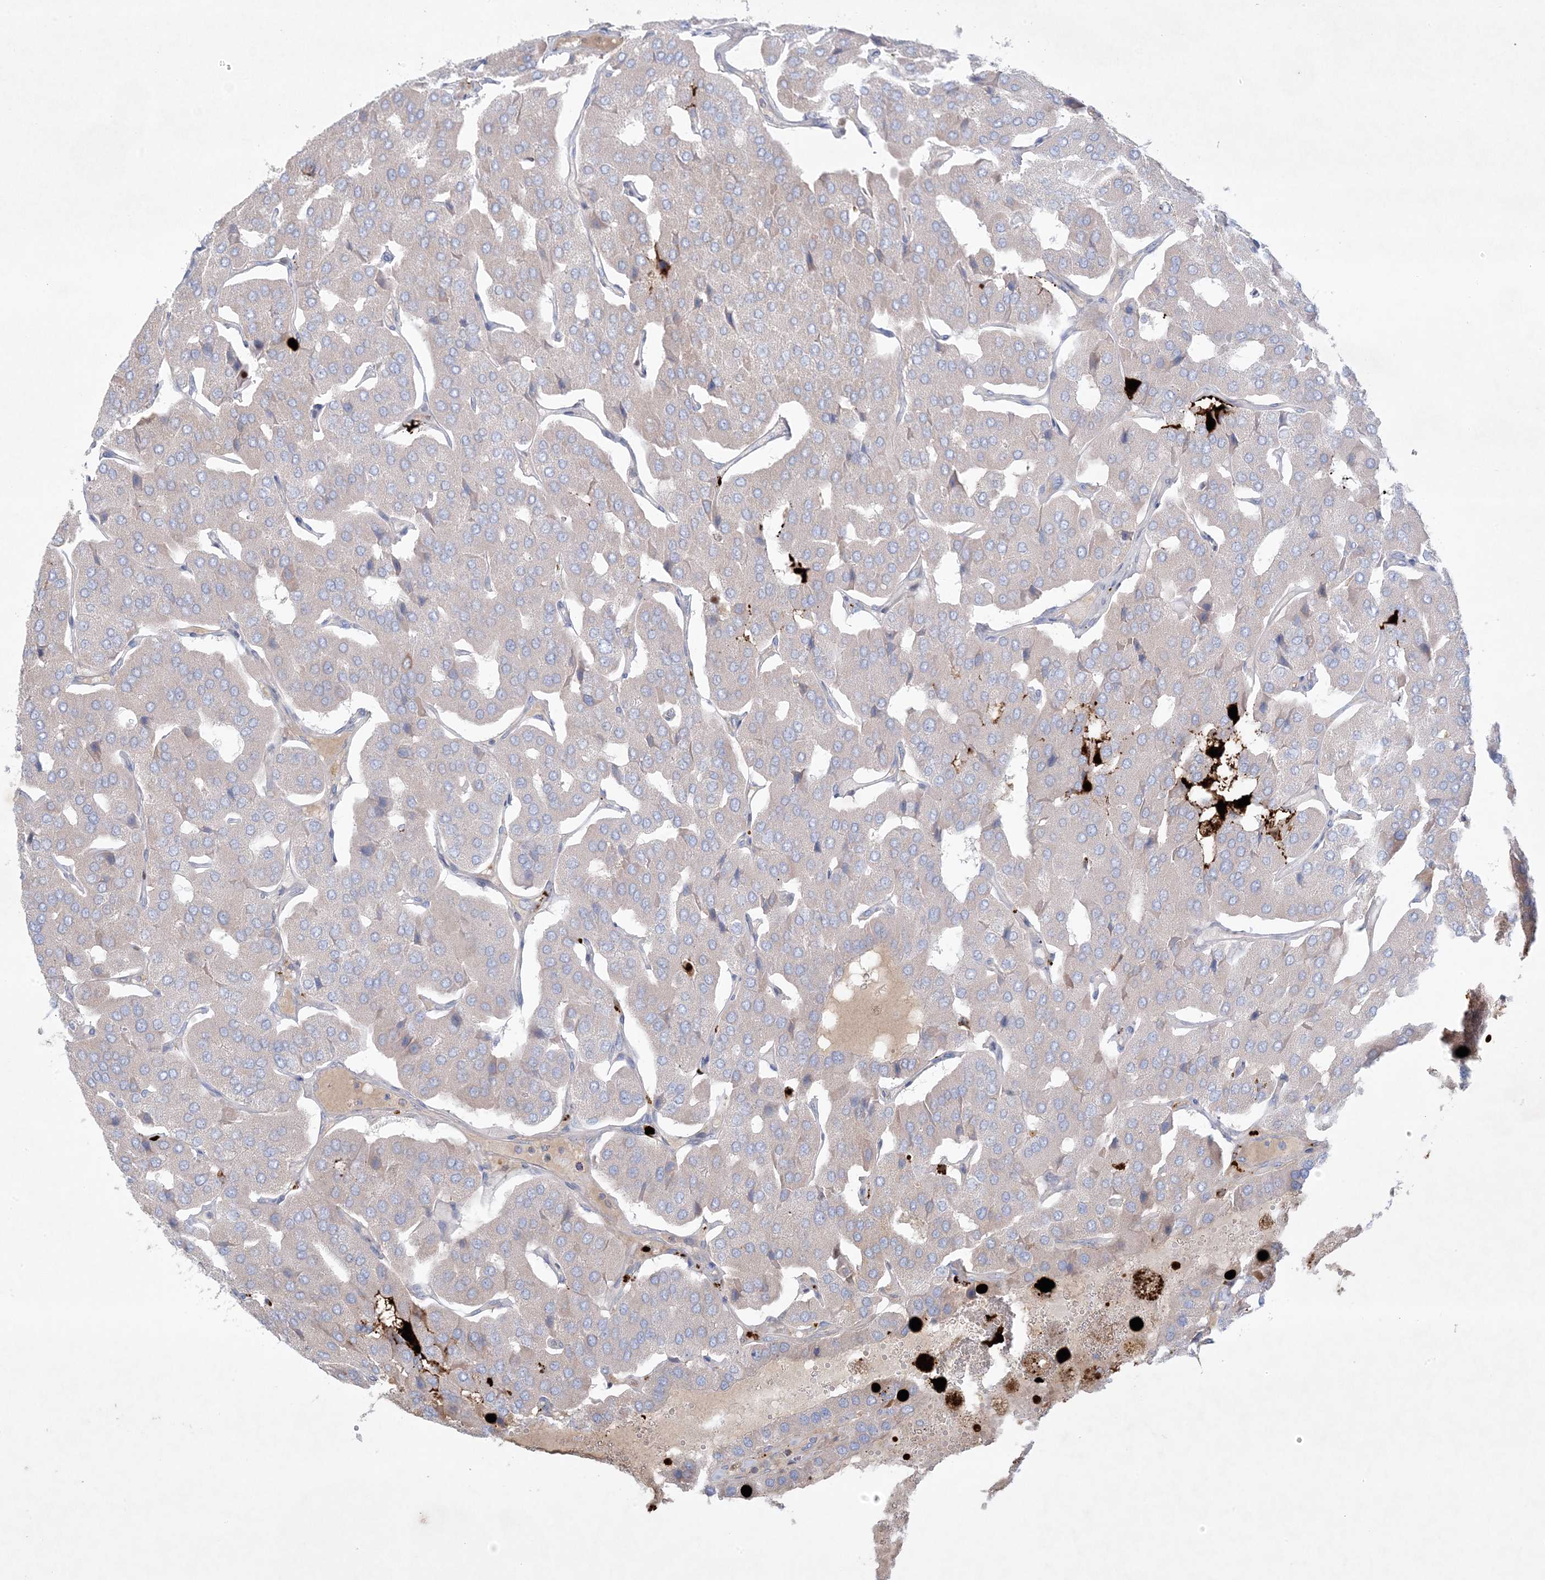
{"staining": {"intensity": "negative", "quantity": "none", "location": "none"}, "tissue": "parathyroid gland", "cell_type": "Glandular cells", "image_type": "normal", "snomed": [{"axis": "morphology", "description": "Normal tissue, NOS"}, {"axis": "morphology", "description": "Adenoma, NOS"}, {"axis": "topography", "description": "Parathyroid gland"}], "caption": "Glandular cells are negative for protein expression in benign human parathyroid gland. (DAB (3,3'-diaminobenzidine) immunohistochemistry, high magnification).", "gene": "KCTD6", "patient": {"sex": "female", "age": 86}}